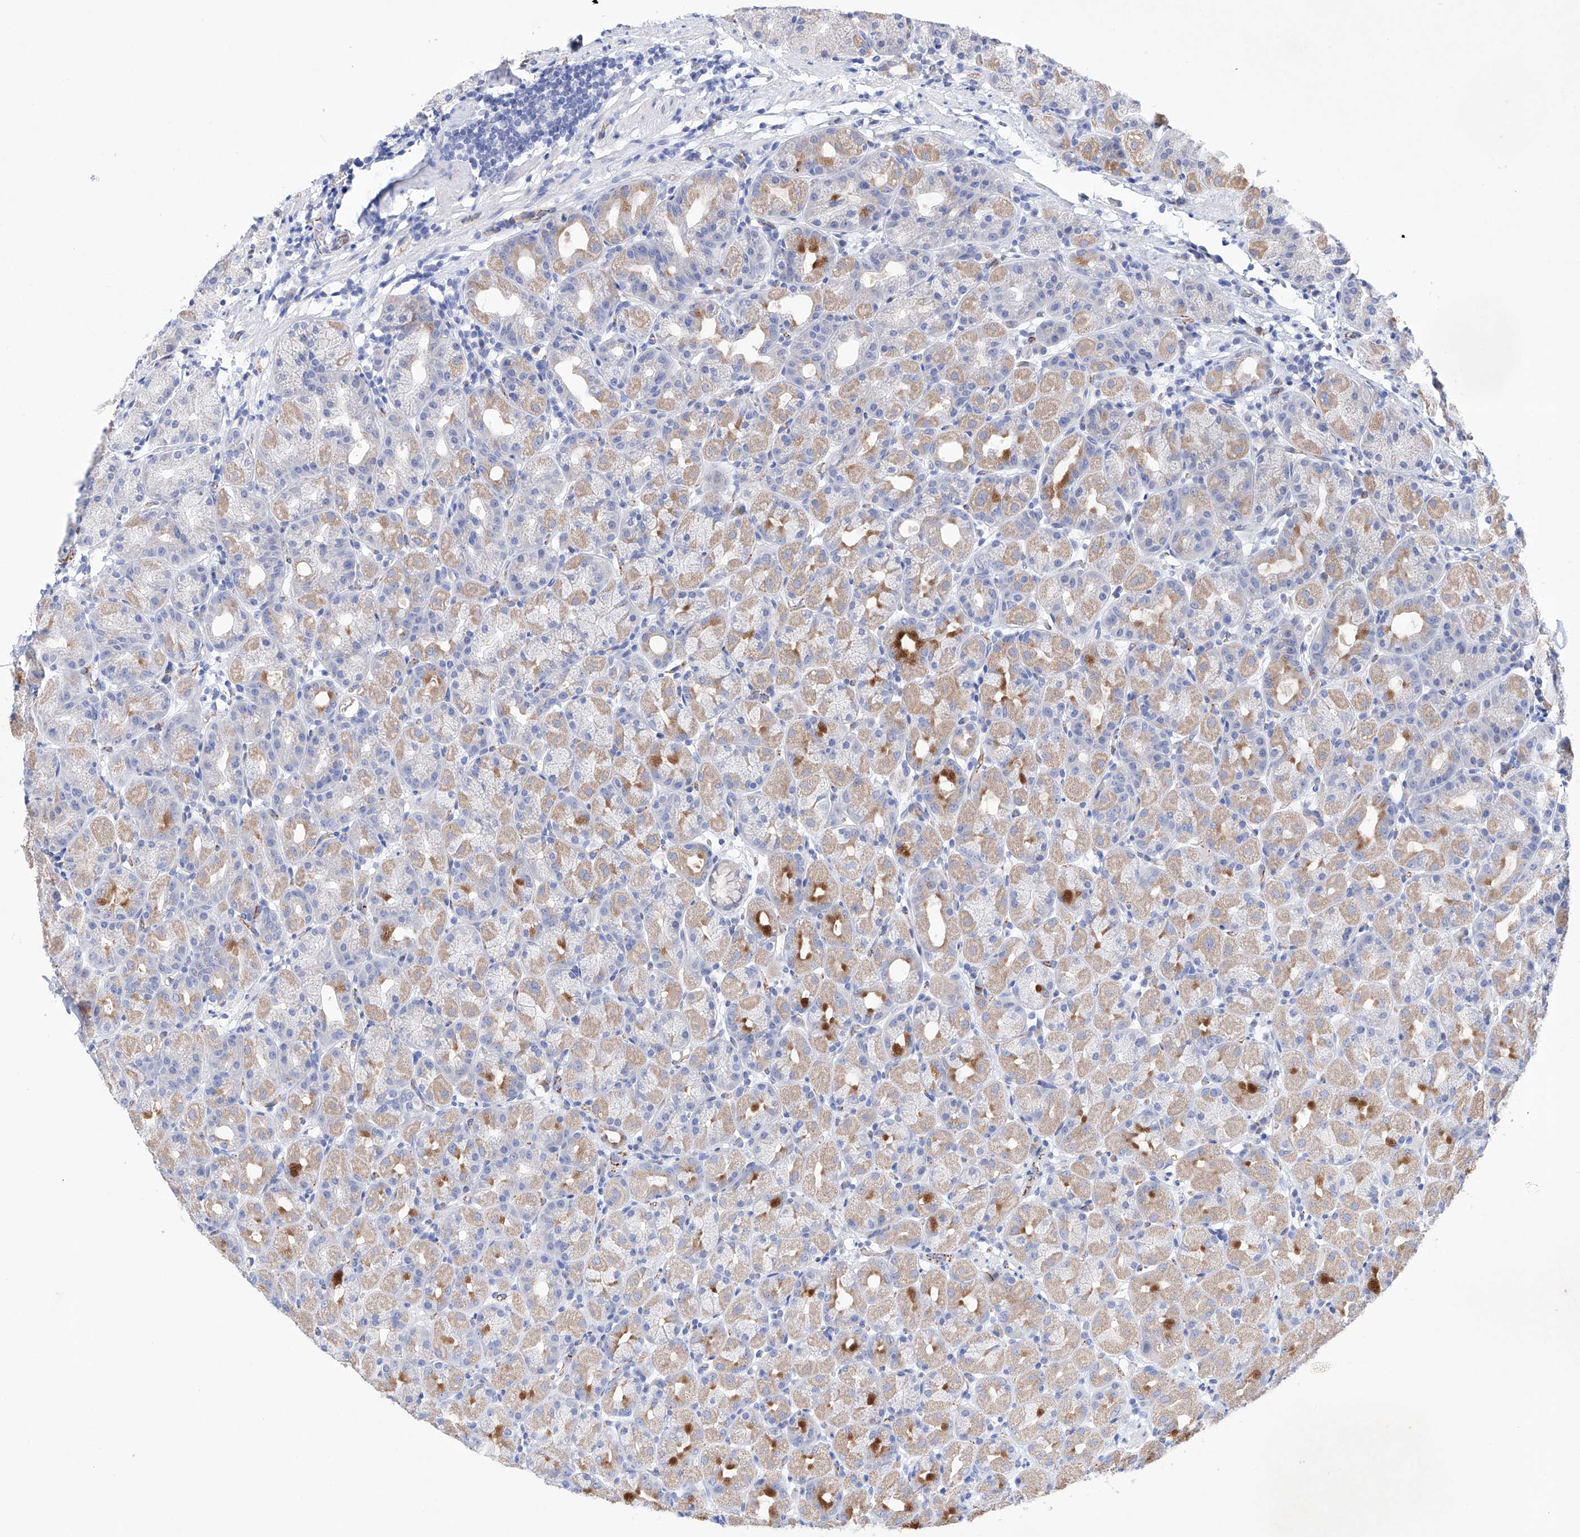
{"staining": {"intensity": "strong", "quantity": "<25%", "location": "cytoplasmic/membranous"}, "tissue": "stomach", "cell_type": "Glandular cells", "image_type": "normal", "snomed": [{"axis": "morphology", "description": "Normal tissue, NOS"}, {"axis": "topography", "description": "Stomach, upper"}], "caption": "Protein staining of unremarkable stomach exhibits strong cytoplasmic/membranous expression in about <25% of glandular cells. The protein is stained brown, and the nuclei are stained in blue (DAB (3,3'-diaminobenzidine) IHC with brightfield microscopy, high magnification).", "gene": "ETV7", "patient": {"sex": "male", "age": 68}}